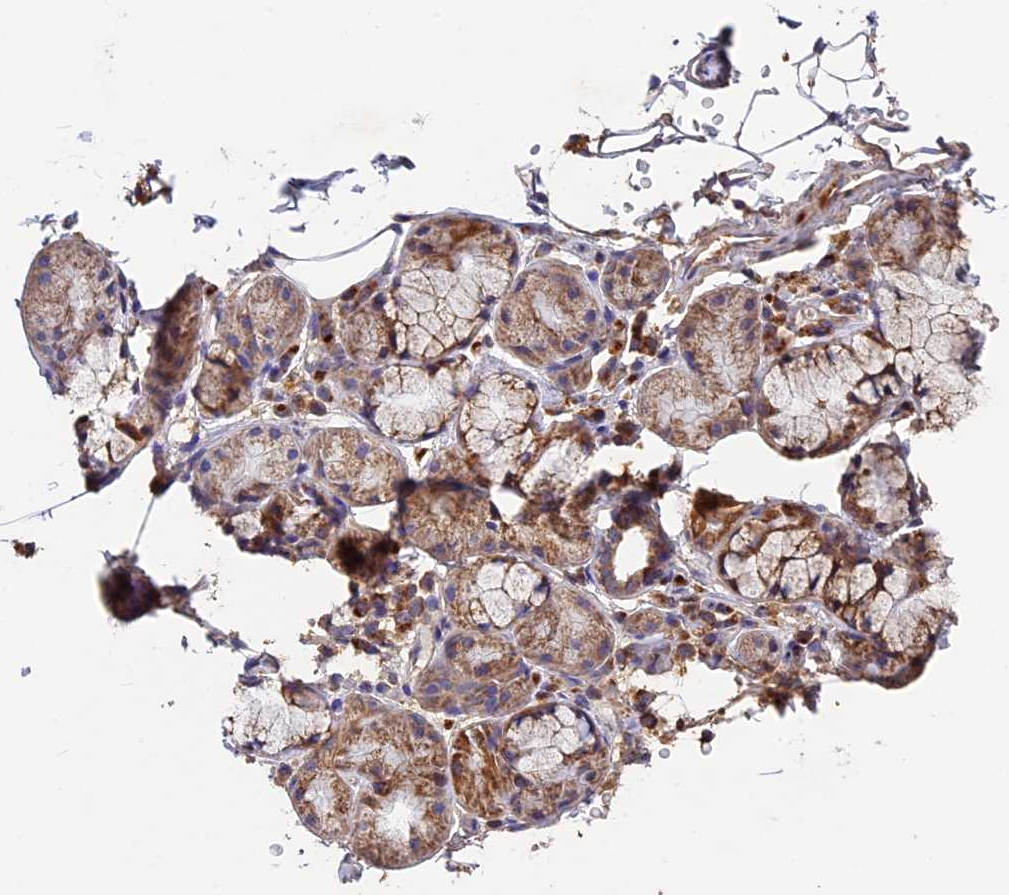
{"staining": {"intensity": "negative", "quantity": "none", "location": "none"}, "tissue": "adipose tissue", "cell_type": "Adipocytes", "image_type": "normal", "snomed": [{"axis": "morphology", "description": "Normal tissue, NOS"}, {"axis": "topography", "description": "Lymph node"}, {"axis": "topography", "description": "Bronchus"}], "caption": "A high-resolution histopathology image shows immunohistochemistry staining of normal adipose tissue, which demonstrates no significant staining in adipocytes. (IHC, brightfield microscopy, high magnification).", "gene": "OCEL1", "patient": {"sex": "male", "age": 63}}